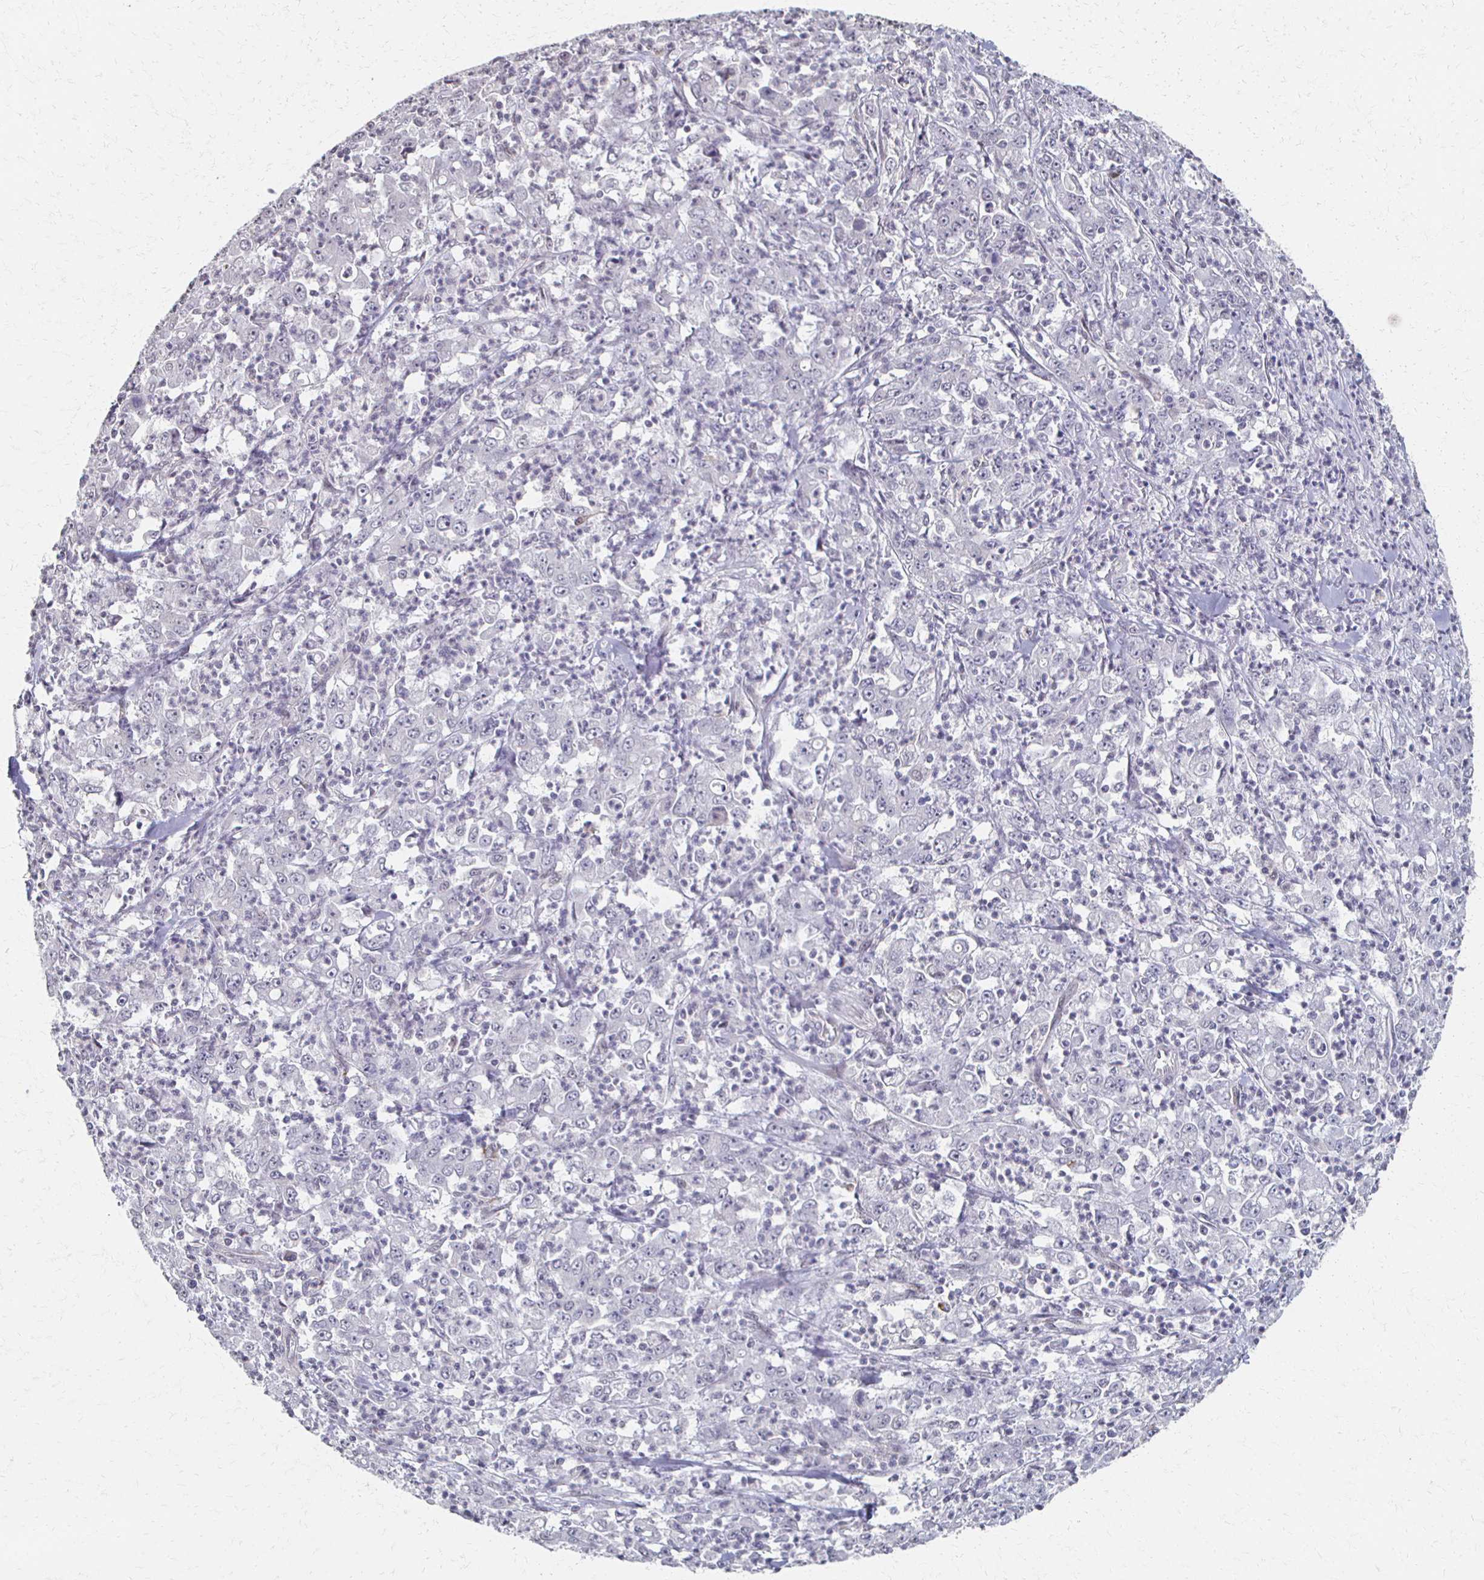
{"staining": {"intensity": "negative", "quantity": "none", "location": "none"}, "tissue": "stomach cancer", "cell_type": "Tumor cells", "image_type": "cancer", "snomed": [{"axis": "morphology", "description": "Adenocarcinoma, NOS"}, {"axis": "topography", "description": "Stomach, lower"}], "caption": "Immunohistochemistry (IHC) micrograph of neoplastic tissue: human adenocarcinoma (stomach) stained with DAB shows no significant protein positivity in tumor cells.", "gene": "DAB1", "patient": {"sex": "female", "age": 71}}